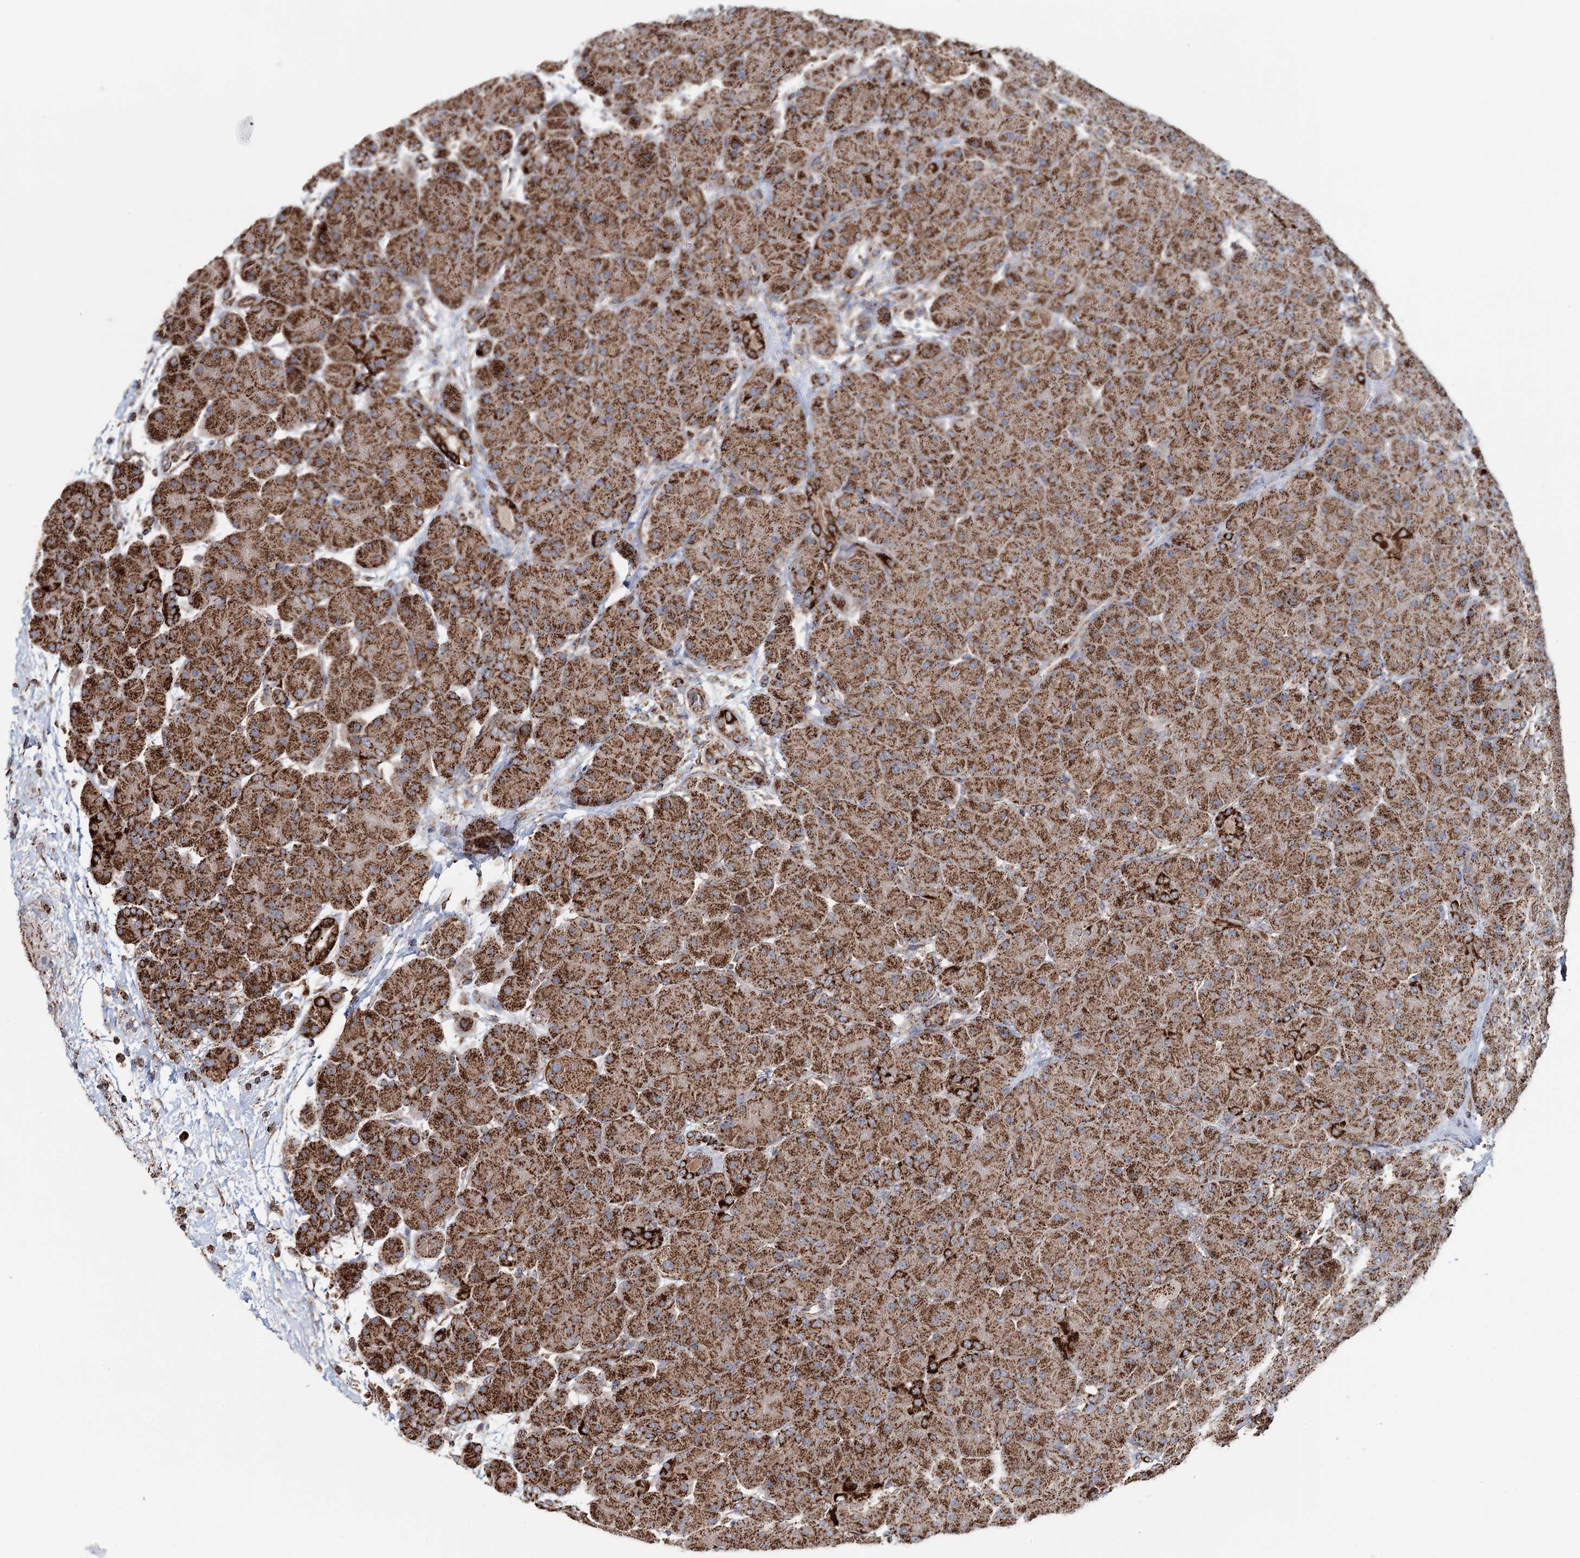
{"staining": {"intensity": "strong", "quantity": ">75%", "location": "cytoplasmic/membranous"}, "tissue": "pancreas", "cell_type": "Exocrine glandular cells", "image_type": "normal", "snomed": [{"axis": "morphology", "description": "Normal tissue, NOS"}, {"axis": "topography", "description": "Pancreas"}], "caption": "Strong cytoplasmic/membranous protein positivity is appreciated in approximately >75% of exocrine glandular cells in pancreas.", "gene": "APH1A", "patient": {"sex": "male", "age": 66}}